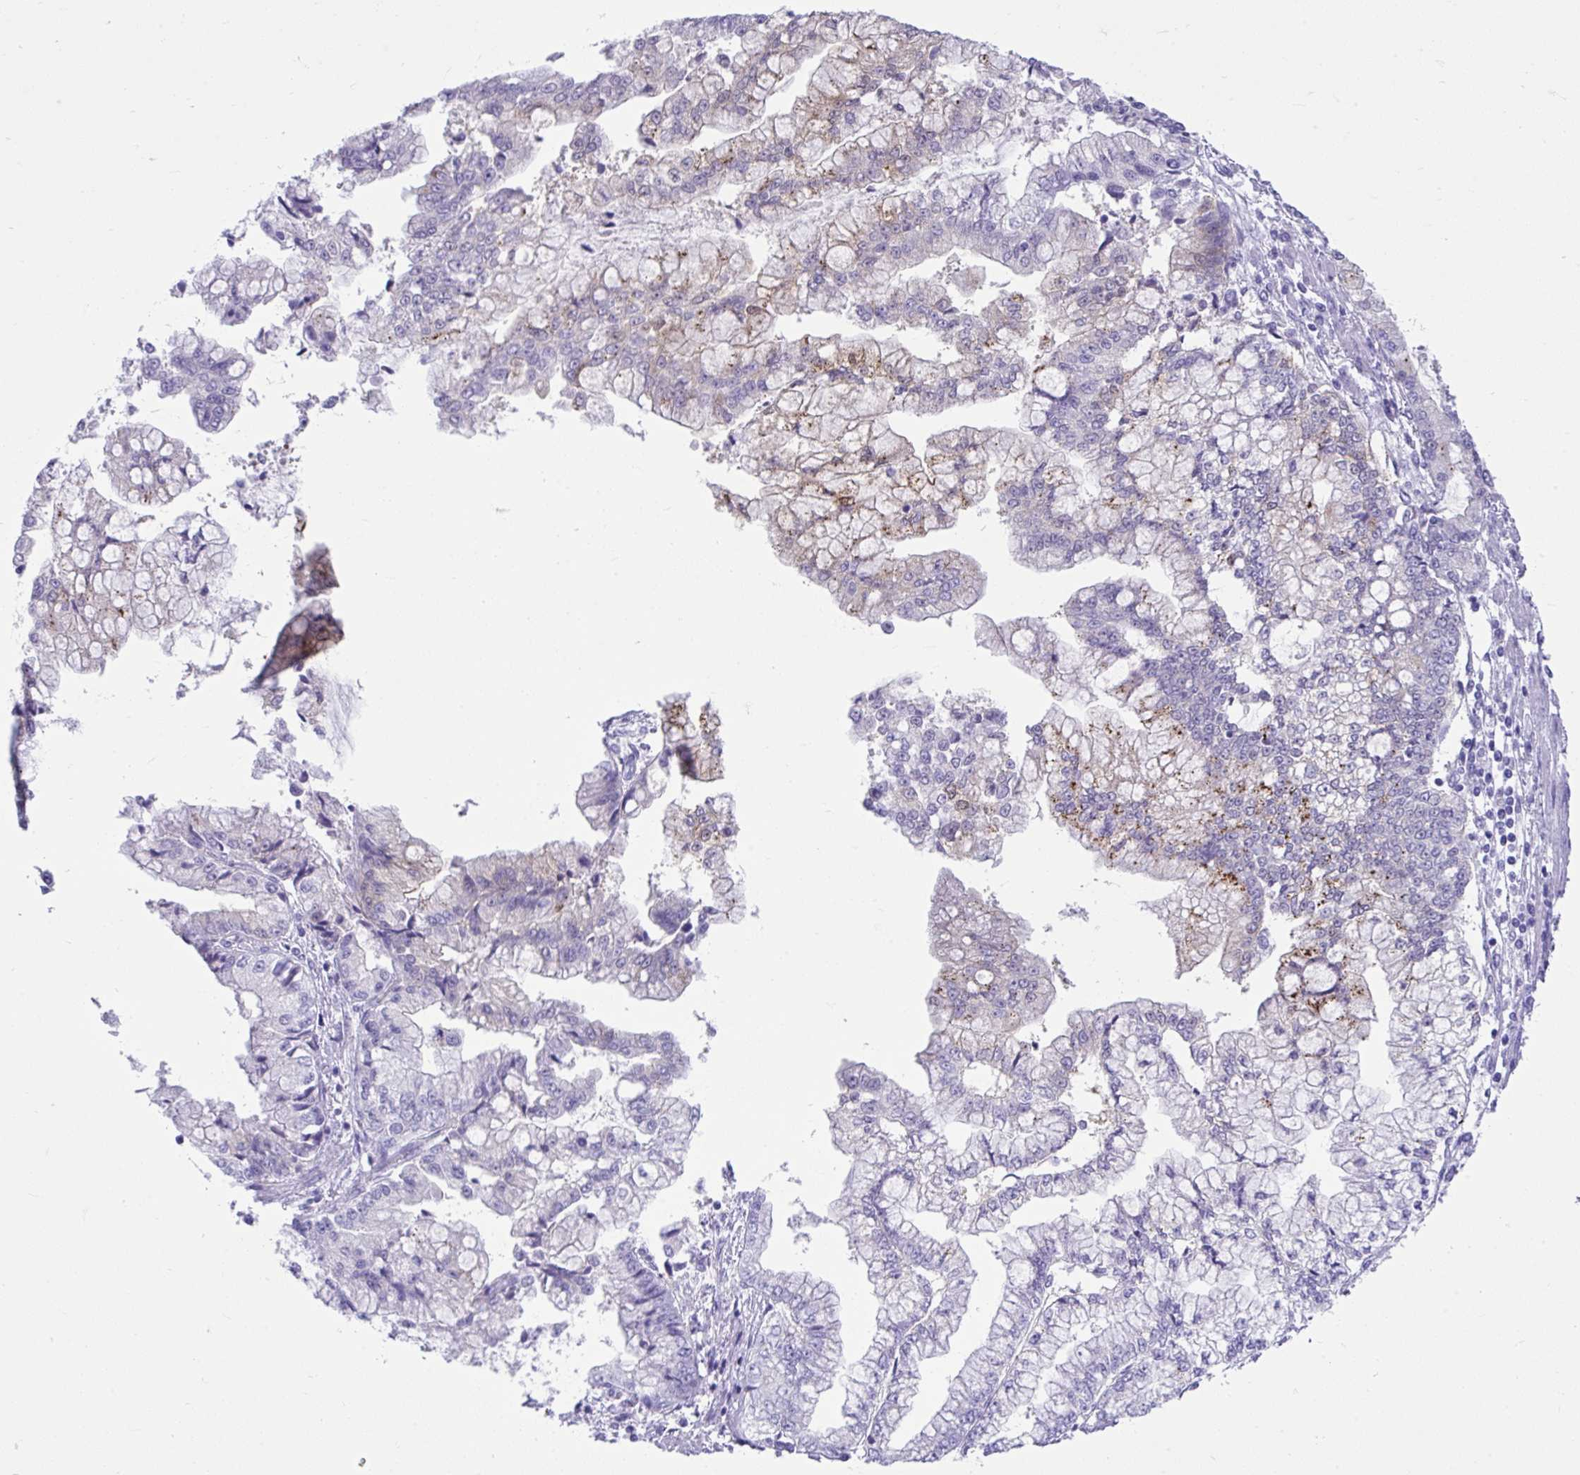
{"staining": {"intensity": "negative", "quantity": "none", "location": "none"}, "tissue": "stomach cancer", "cell_type": "Tumor cells", "image_type": "cancer", "snomed": [{"axis": "morphology", "description": "Adenocarcinoma, NOS"}, {"axis": "topography", "description": "Stomach, upper"}], "caption": "Immunohistochemistry image of human stomach adenocarcinoma stained for a protein (brown), which shows no staining in tumor cells. The staining was performed using DAB (3,3'-diaminobenzidine) to visualize the protein expression in brown, while the nuclei were stained in blue with hematoxylin (Magnification: 20x).", "gene": "PSCA", "patient": {"sex": "female", "age": 74}}